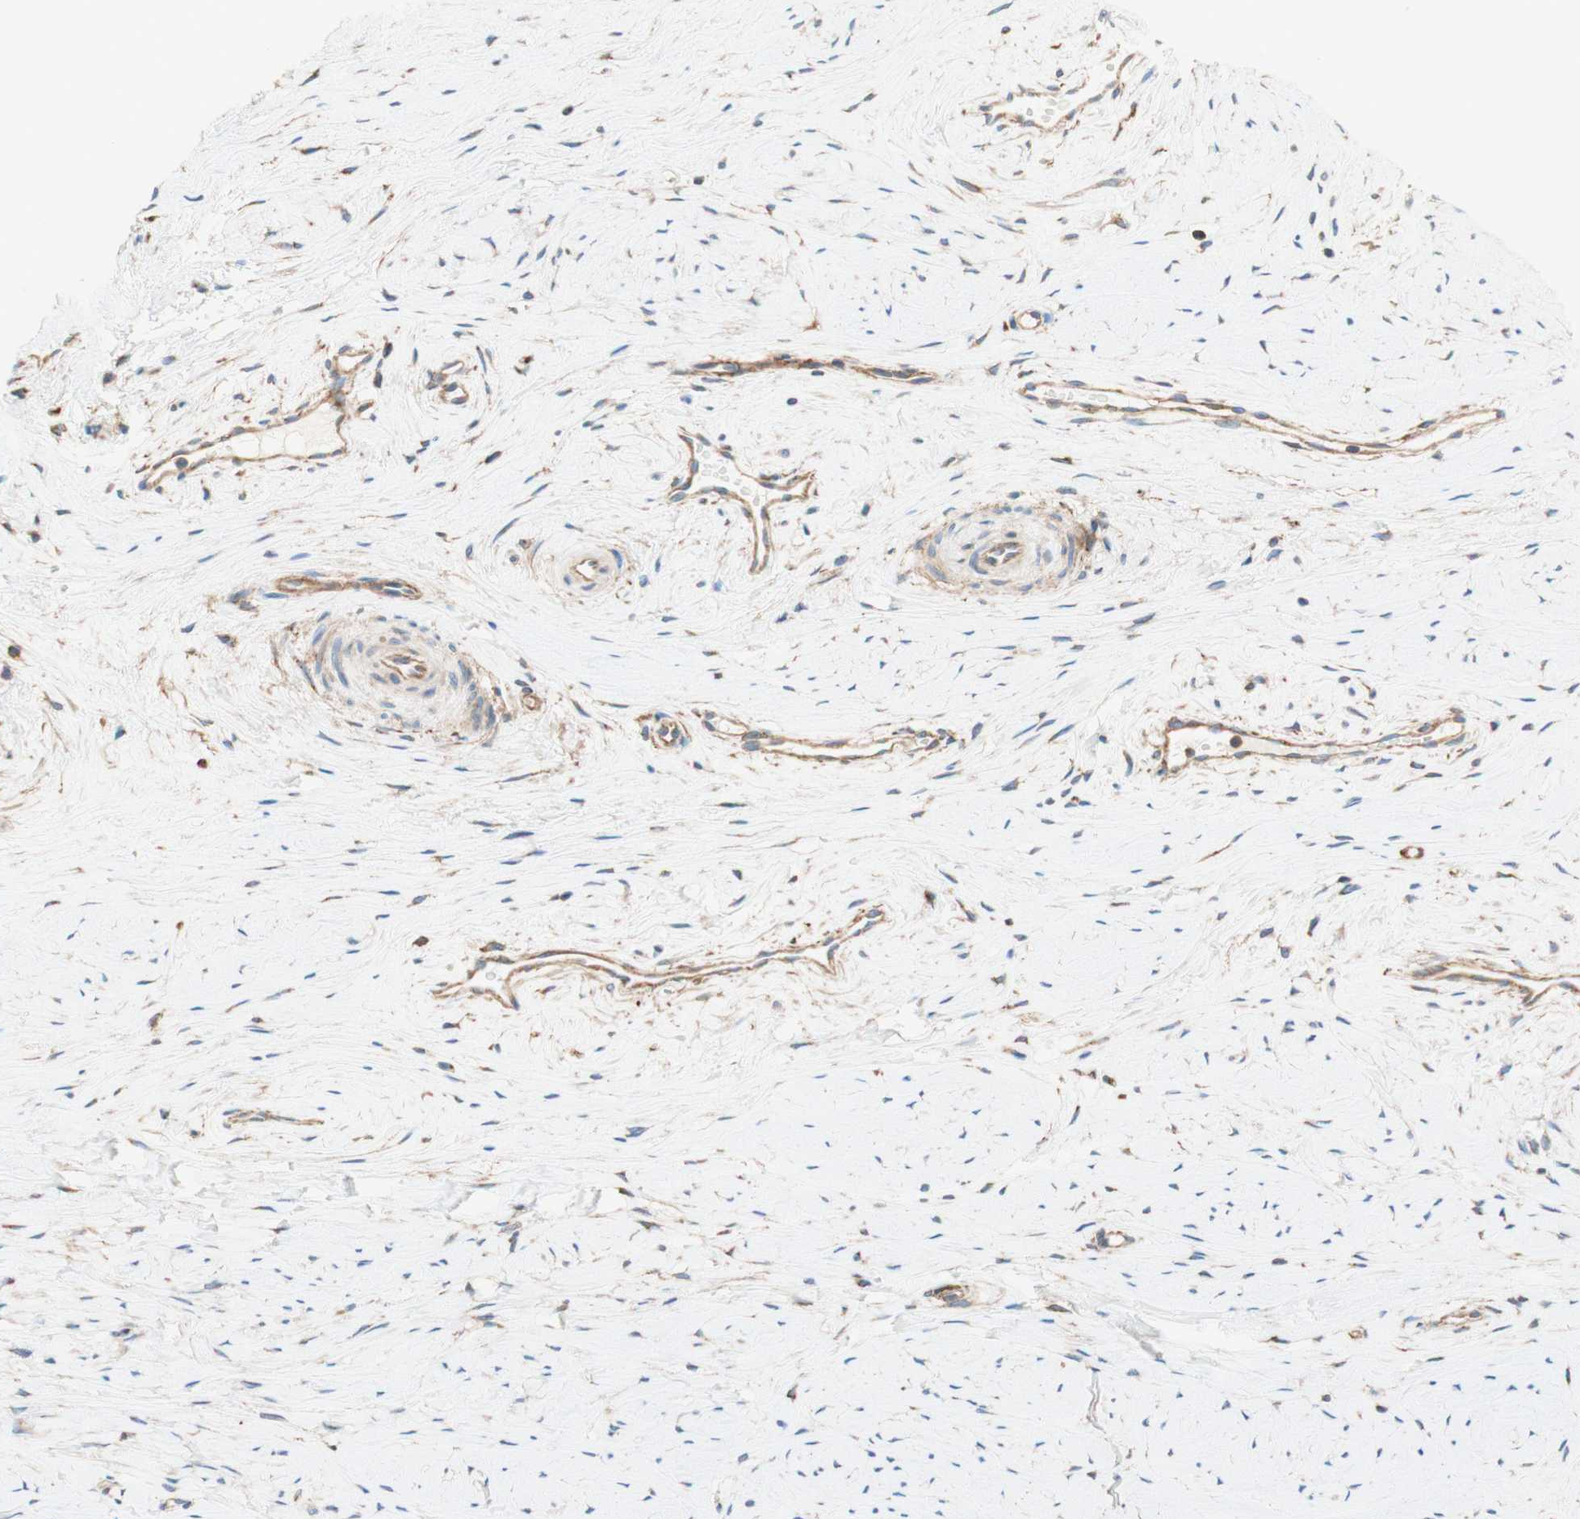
{"staining": {"intensity": "strong", "quantity": "25%-75%", "location": "cytoplasmic/membranous"}, "tissue": "cervix", "cell_type": "Glandular cells", "image_type": "normal", "snomed": [{"axis": "morphology", "description": "Normal tissue, NOS"}, {"axis": "topography", "description": "Cervix"}], "caption": "The immunohistochemical stain shows strong cytoplasmic/membranous expression in glandular cells of unremarkable cervix.", "gene": "VPS26A", "patient": {"sex": "female", "age": 39}}